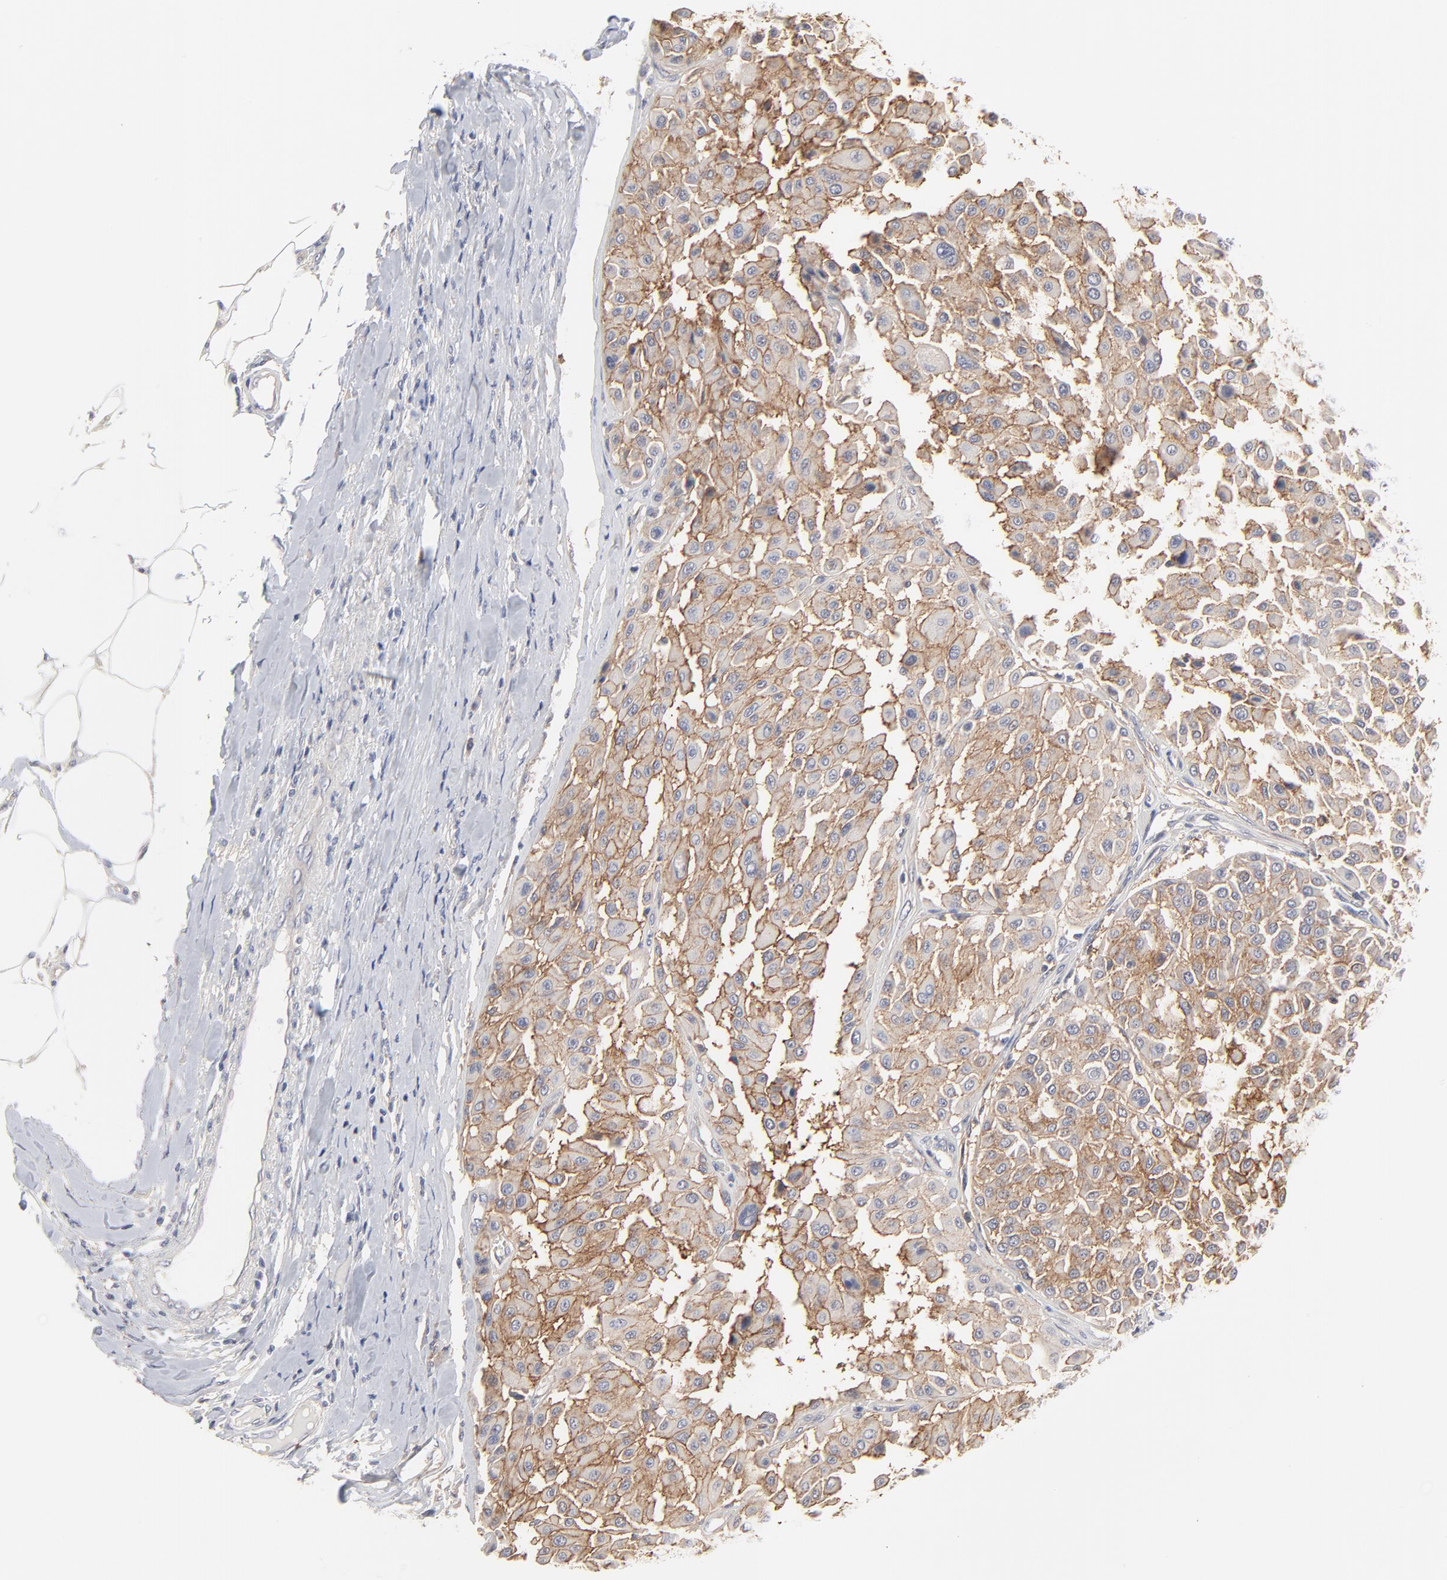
{"staining": {"intensity": "moderate", "quantity": ">75%", "location": "cytoplasmic/membranous"}, "tissue": "melanoma", "cell_type": "Tumor cells", "image_type": "cancer", "snomed": [{"axis": "morphology", "description": "Malignant melanoma, Metastatic site"}, {"axis": "topography", "description": "Soft tissue"}], "caption": "Malignant melanoma (metastatic site) stained with IHC demonstrates moderate cytoplasmic/membranous positivity in approximately >75% of tumor cells.", "gene": "SLC16A1", "patient": {"sex": "male", "age": 41}}